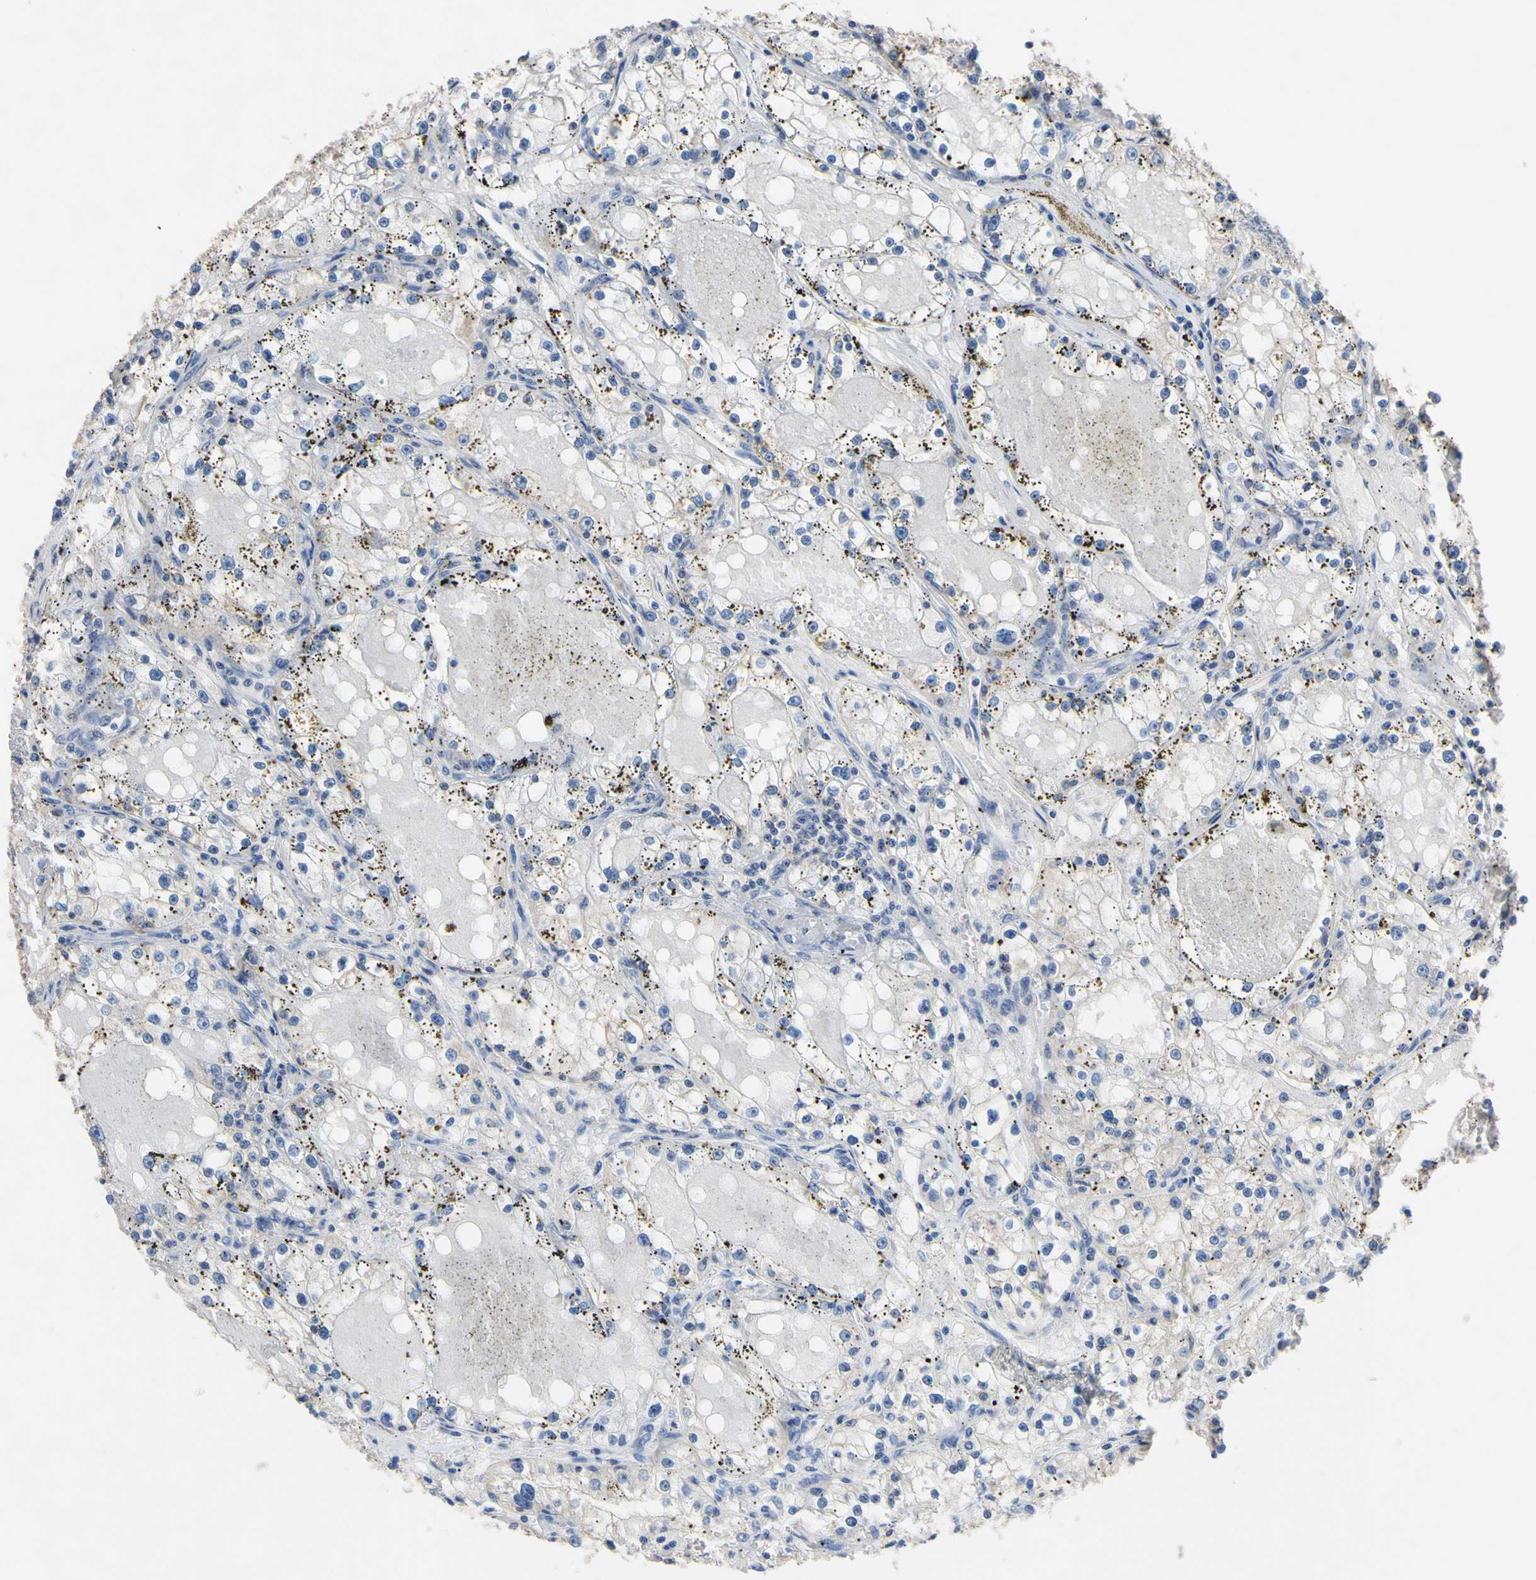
{"staining": {"intensity": "negative", "quantity": "none", "location": "none"}, "tissue": "renal cancer", "cell_type": "Tumor cells", "image_type": "cancer", "snomed": [{"axis": "morphology", "description": "Adenocarcinoma, NOS"}, {"axis": "topography", "description": "Kidney"}], "caption": "Tumor cells are negative for brown protein staining in renal cancer.", "gene": "PNKD", "patient": {"sex": "male", "age": 56}}